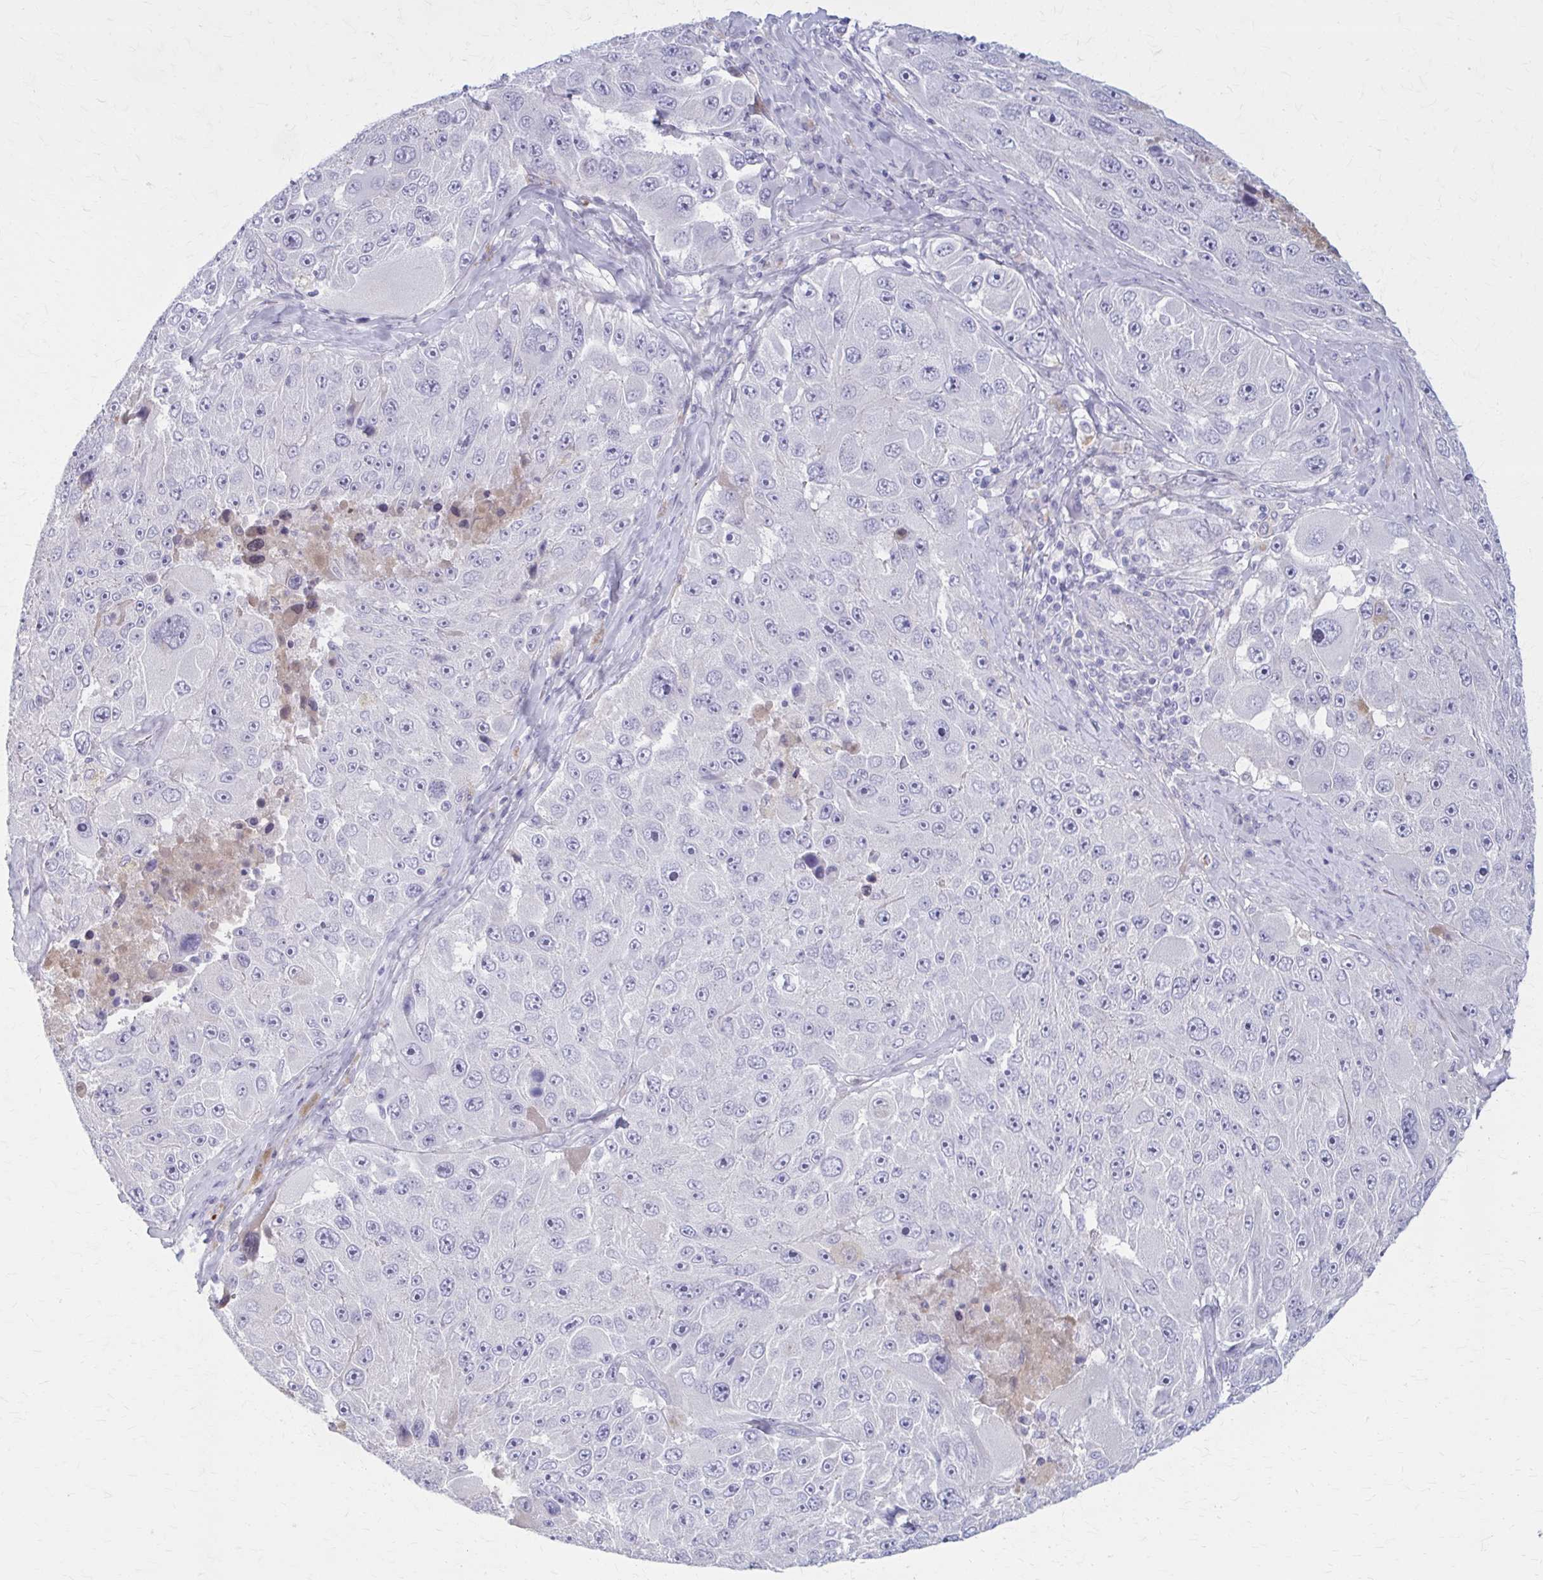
{"staining": {"intensity": "negative", "quantity": "none", "location": "none"}, "tissue": "melanoma", "cell_type": "Tumor cells", "image_type": "cancer", "snomed": [{"axis": "morphology", "description": "Malignant melanoma, Metastatic site"}, {"axis": "topography", "description": "Lymph node"}], "caption": "IHC of malignant melanoma (metastatic site) exhibits no positivity in tumor cells.", "gene": "SERPIND1", "patient": {"sex": "male", "age": 62}}